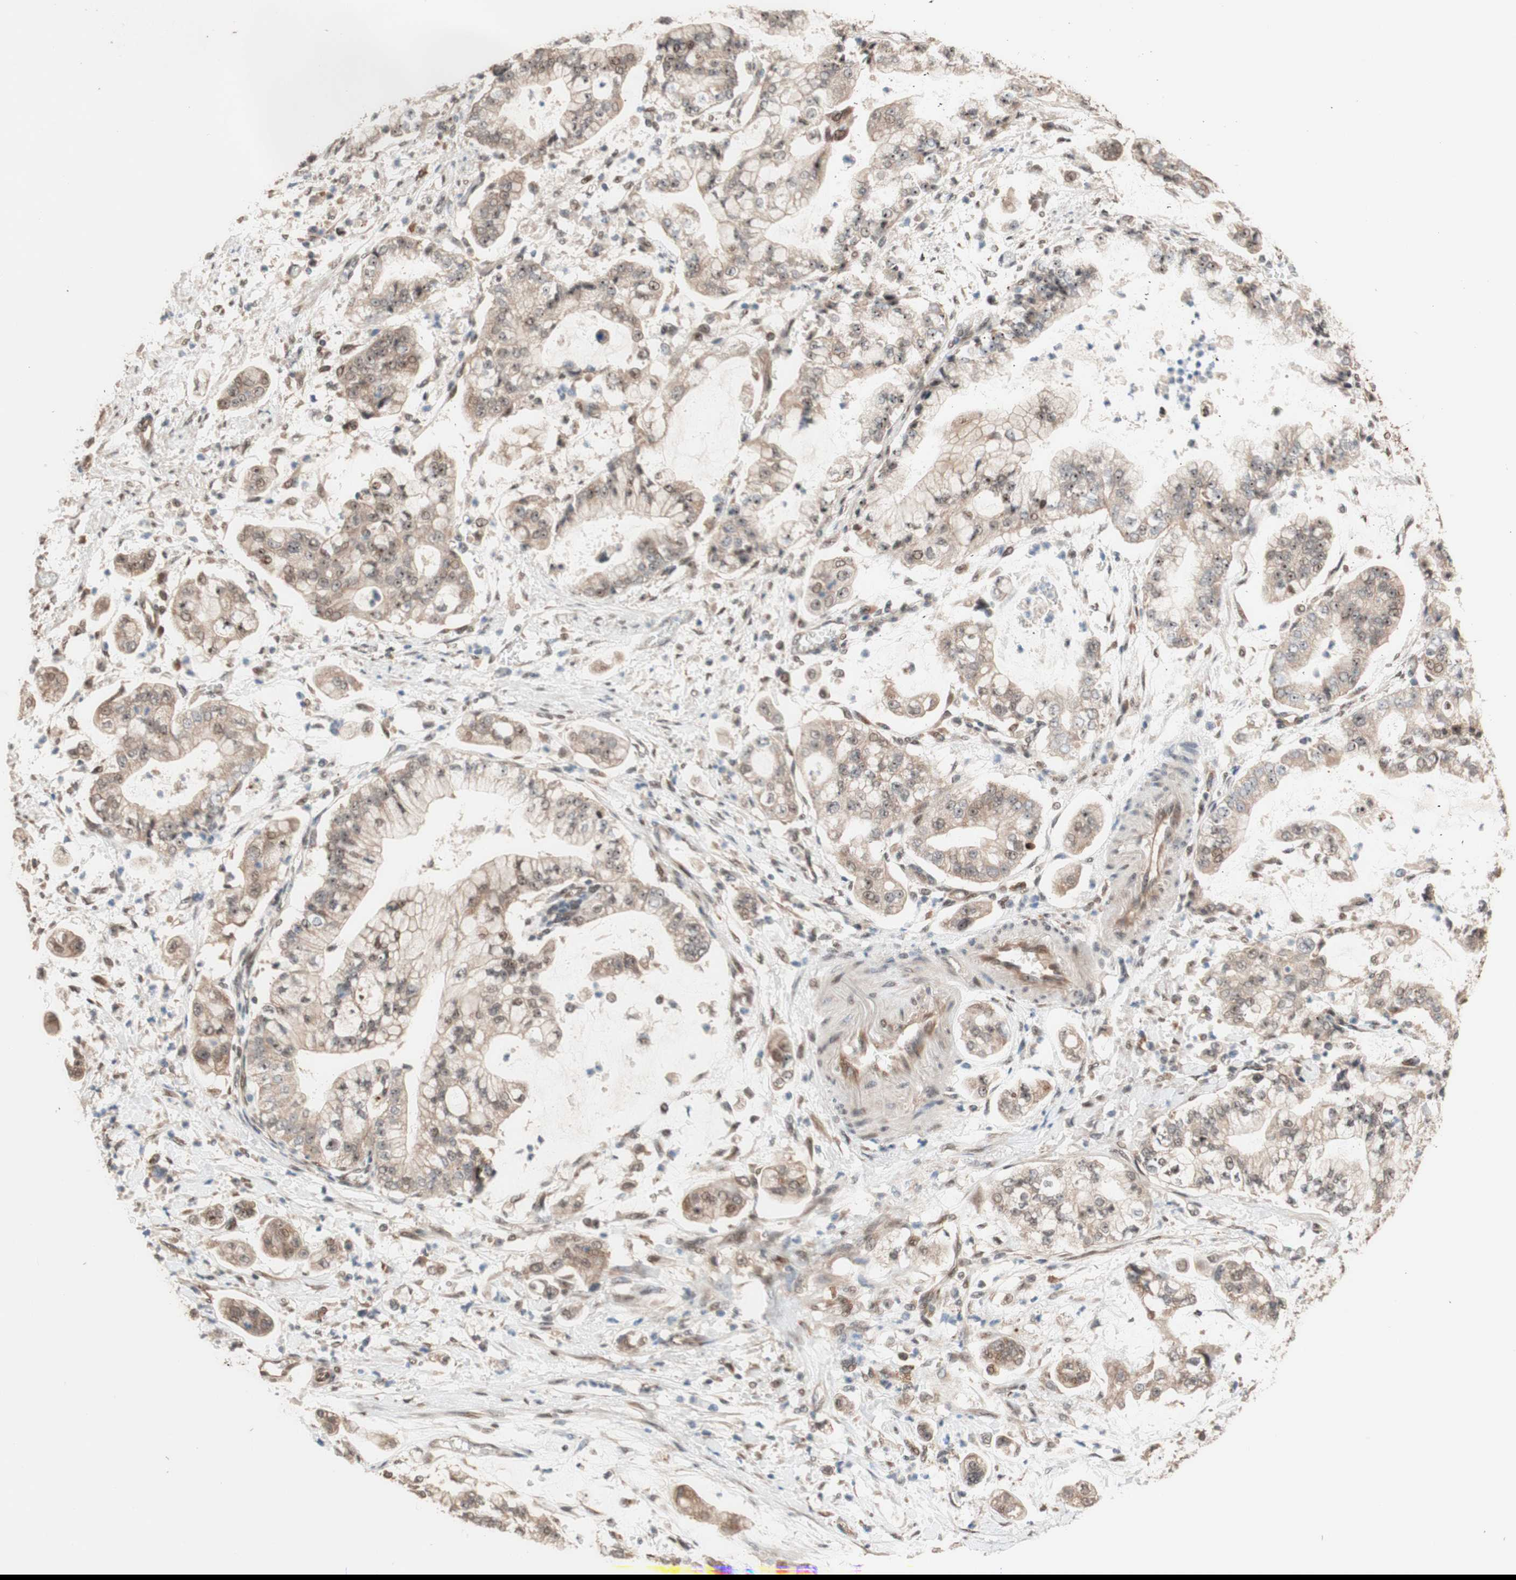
{"staining": {"intensity": "moderate", "quantity": ">75%", "location": "cytoplasmic/membranous"}, "tissue": "stomach cancer", "cell_type": "Tumor cells", "image_type": "cancer", "snomed": [{"axis": "morphology", "description": "Adenocarcinoma, NOS"}, {"axis": "topography", "description": "Stomach"}], "caption": "Brown immunohistochemical staining in human stomach cancer (adenocarcinoma) reveals moderate cytoplasmic/membranous expression in approximately >75% of tumor cells.", "gene": "CCNC", "patient": {"sex": "male", "age": 76}}